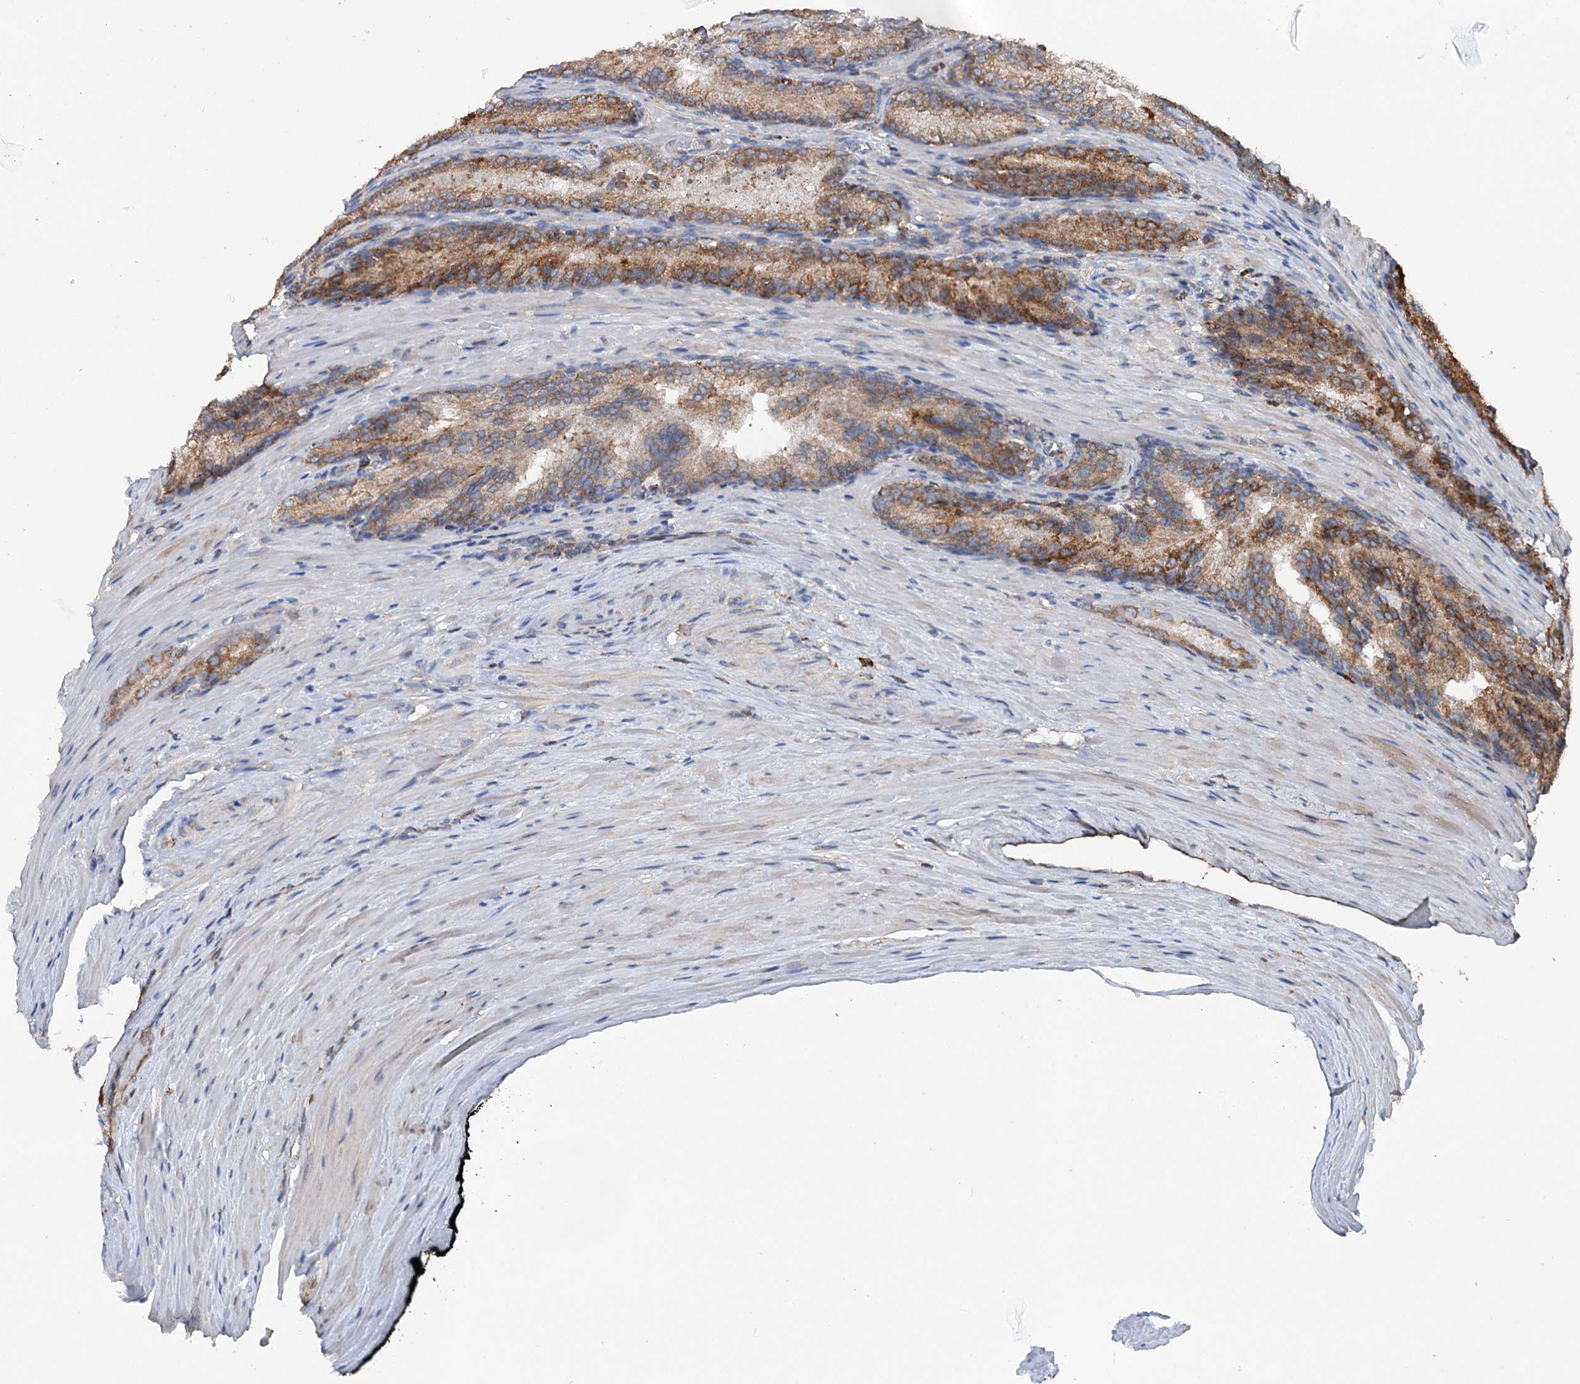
{"staining": {"intensity": "moderate", "quantity": ">75%", "location": "cytoplasmic/membranous"}, "tissue": "prostate cancer", "cell_type": "Tumor cells", "image_type": "cancer", "snomed": [{"axis": "morphology", "description": "Adenocarcinoma, Low grade"}, {"axis": "topography", "description": "Prostate"}], "caption": "About >75% of tumor cells in human prostate cancer show moderate cytoplasmic/membranous protein positivity as visualized by brown immunohistochemical staining.", "gene": "ERP29", "patient": {"sex": "male", "age": 54}}